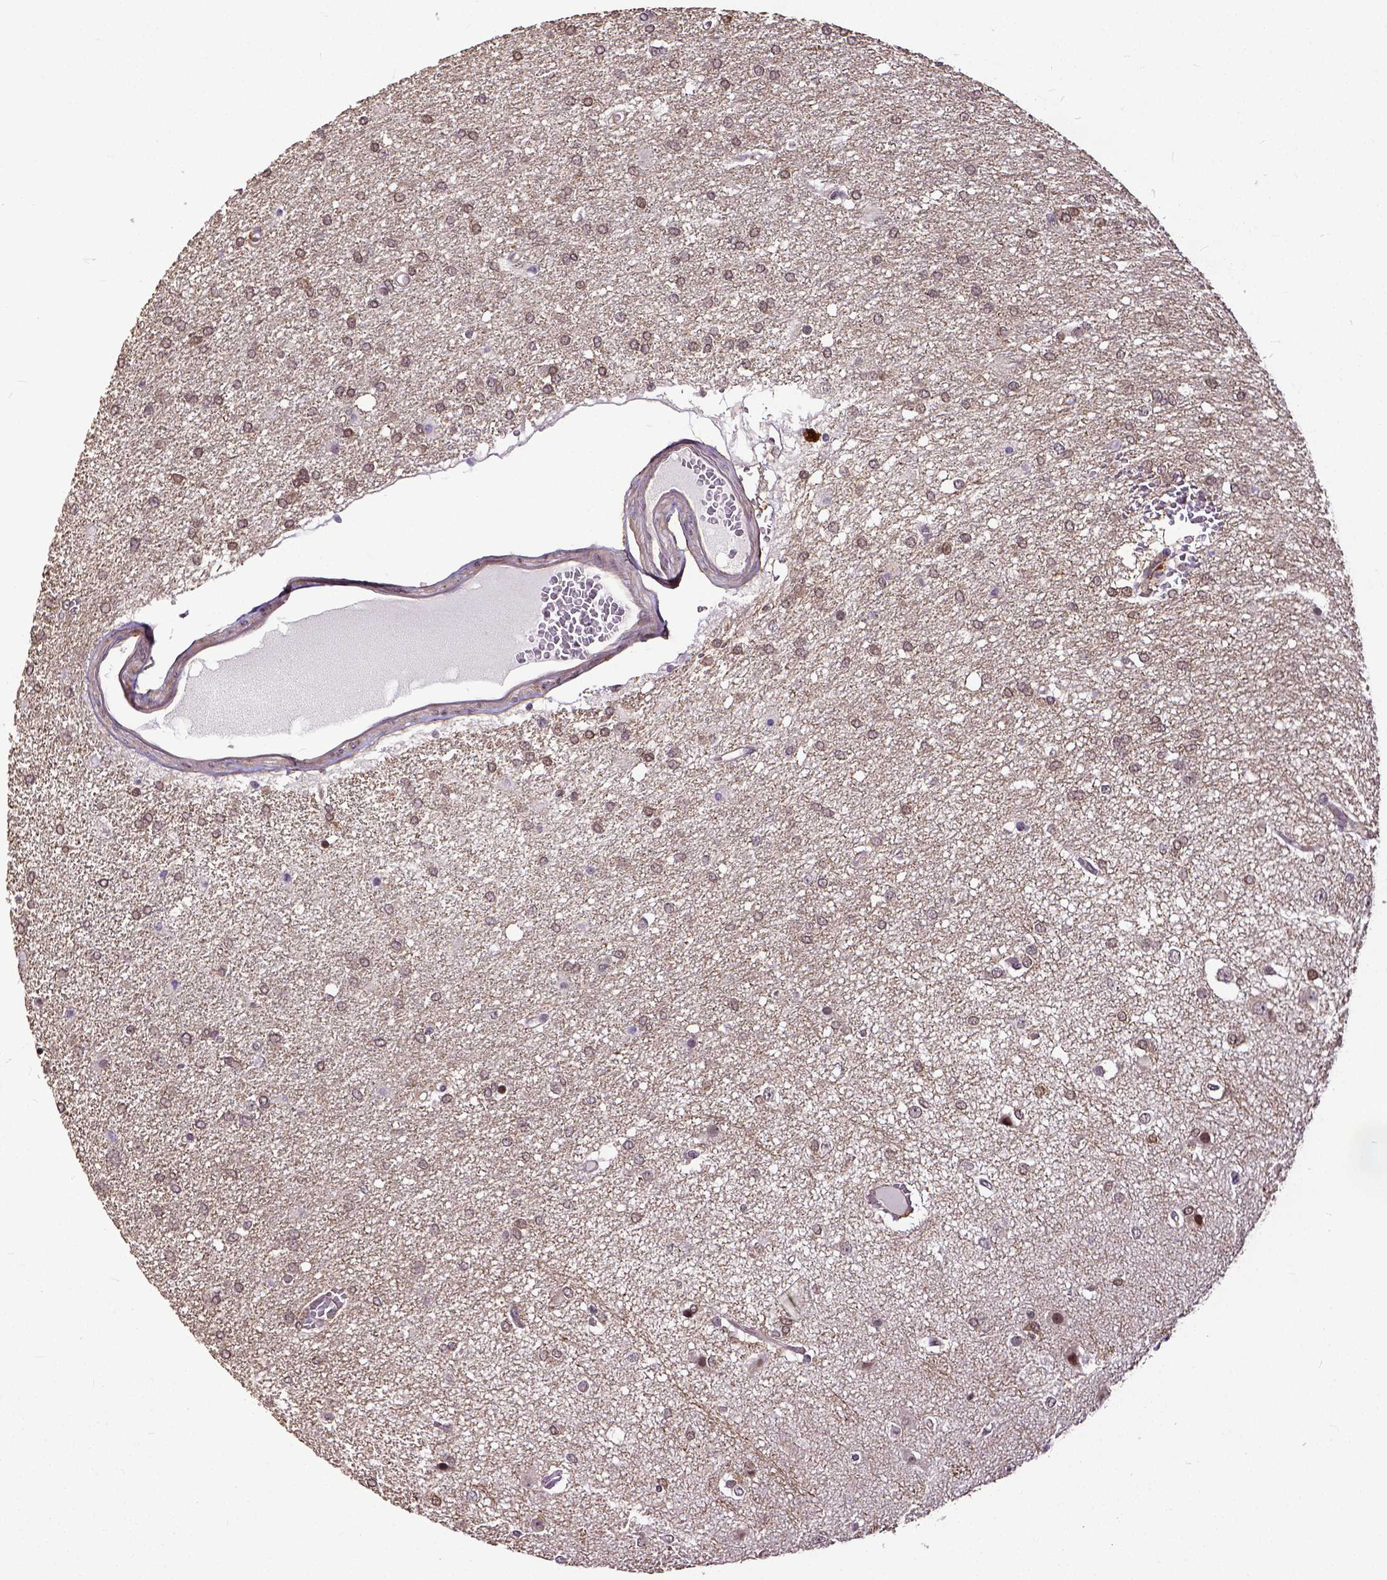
{"staining": {"intensity": "weak", "quantity": "25%-75%", "location": "cytoplasmic/membranous"}, "tissue": "glioma", "cell_type": "Tumor cells", "image_type": "cancer", "snomed": [{"axis": "morphology", "description": "Glioma, malignant, High grade"}, {"axis": "topography", "description": "Brain"}], "caption": "Glioma stained with immunohistochemistry demonstrates weak cytoplasmic/membranous expression in approximately 25%-75% of tumor cells.", "gene": "DICER1", "patient": {"sex": "female", "age": 61}}